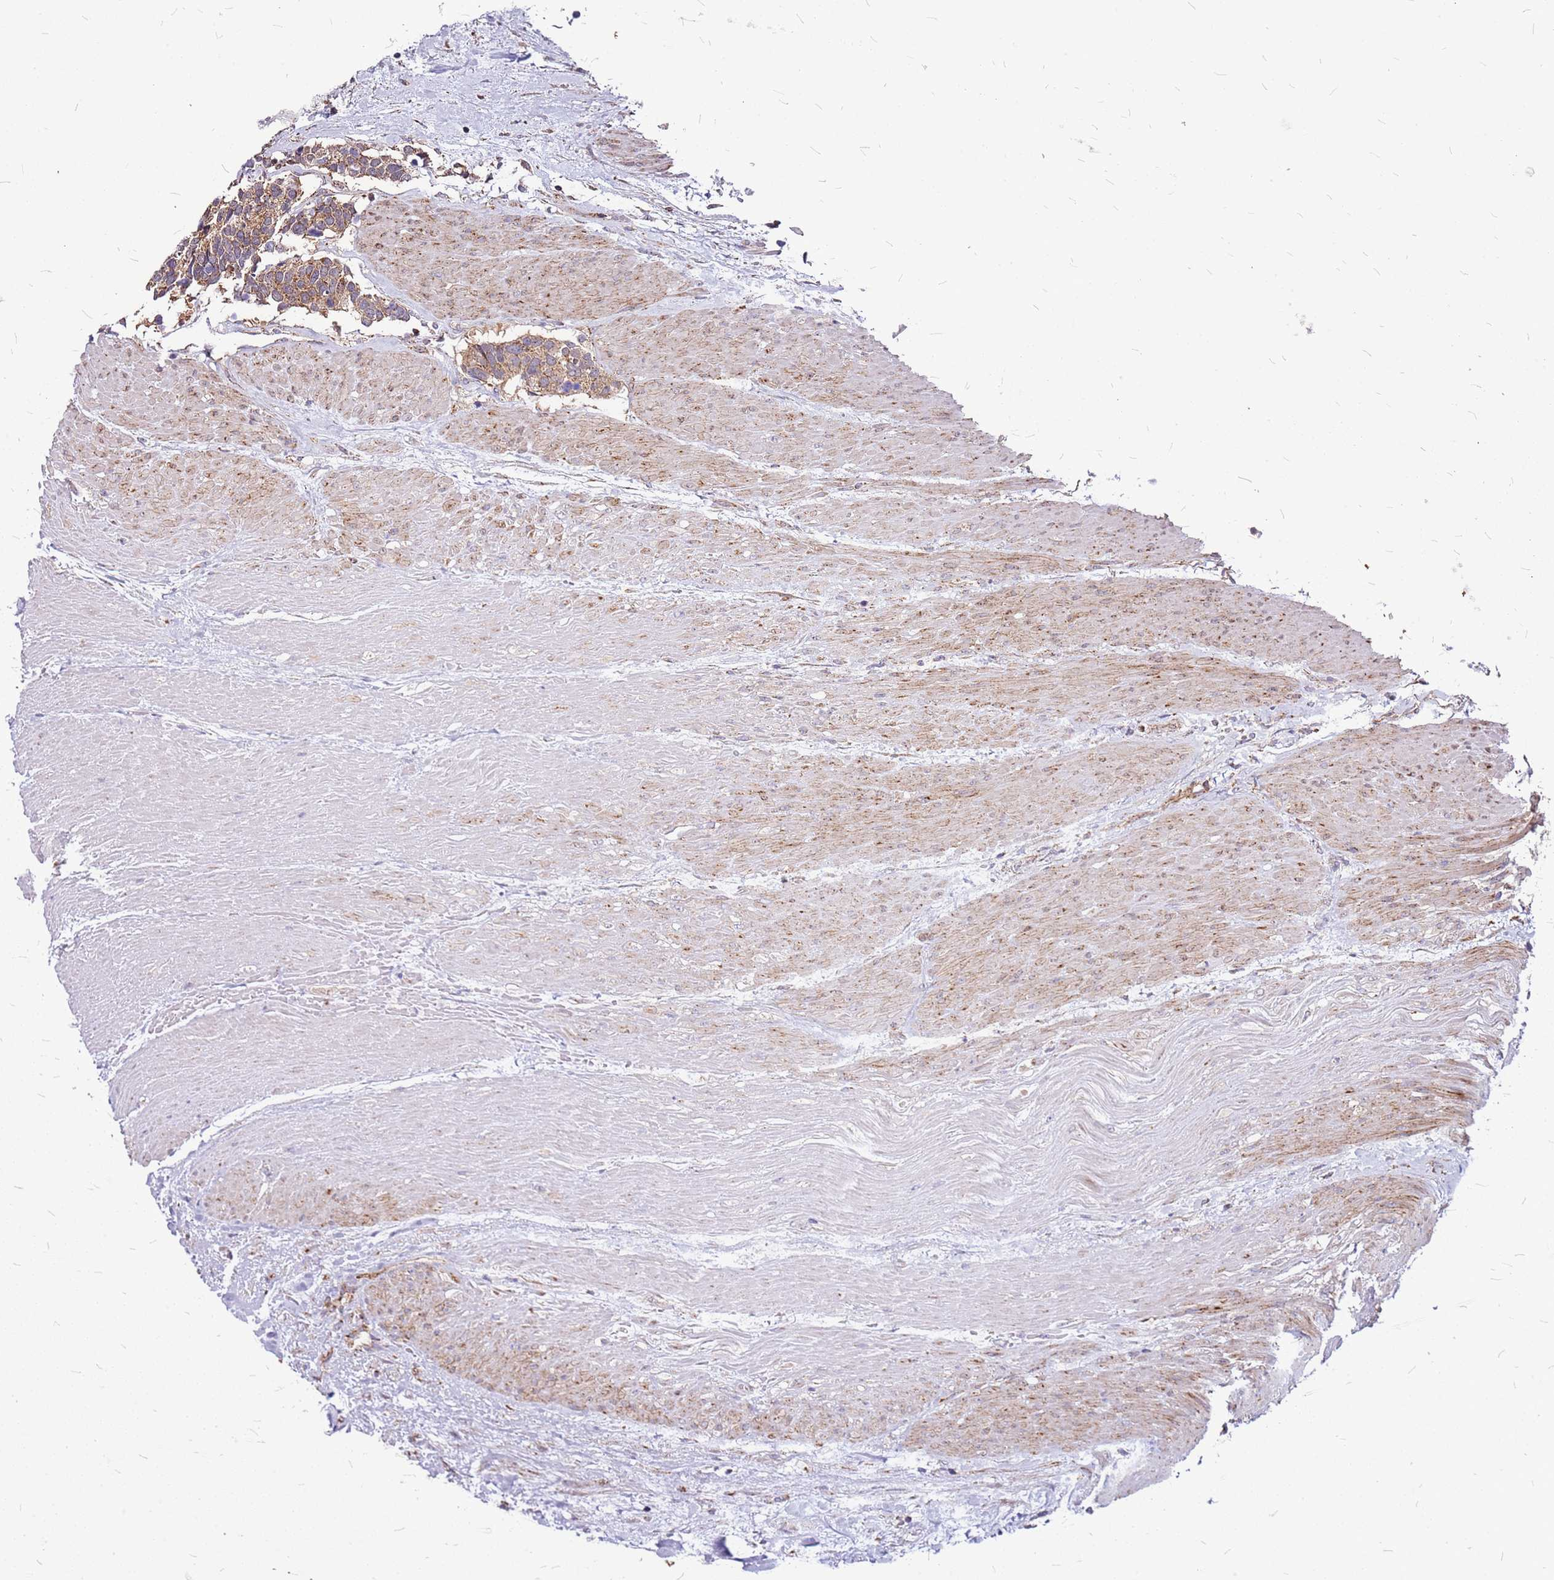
{"staining": {"intensity": "moderate", "quantity": ">75%", "location": "cytoplasmic/membranous"}, "tissue": "carcinoid", "cell_type": "Tumor cells", "image_type": "cancer", "snomed": [{"axis": "morphology", "description": "Carcinoma, NOS"}, {"axis": "morphology", "description": "Carcinoid, malignant, NOS"}, {"axis": "topography", "description": "Urinary bladder"}], "caption": "Carcinoid stained for a protein (brown) displays moderate cytoplasmic/membranous positive positivity in about >75% of tumor cells.", "gene": "OR51T1", "patient": {"sex": "male", "age": 57}}